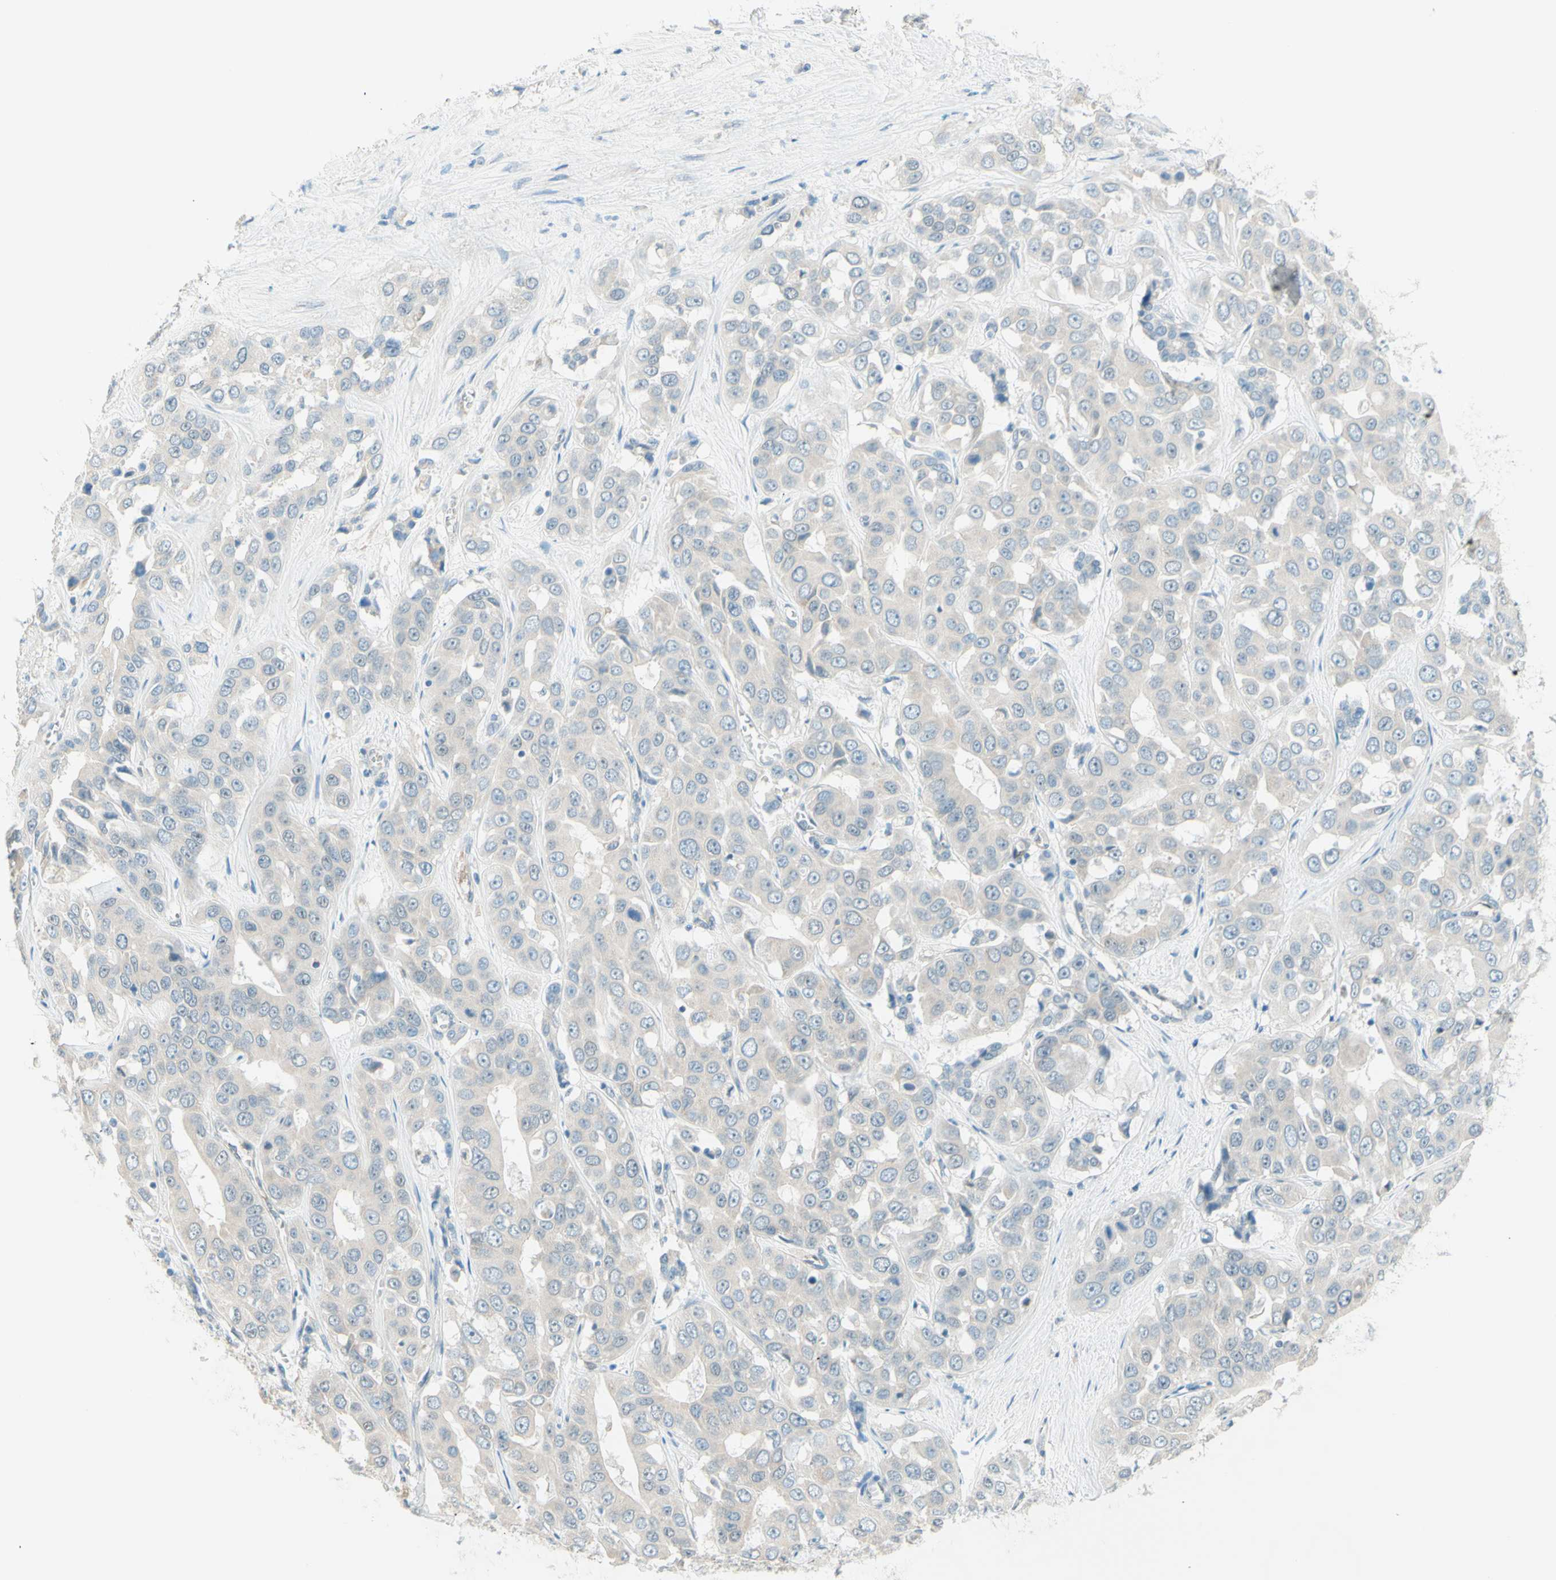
{"staining": {"intensity": "negative", "quantity": "none", "location": "none"}, "tissue": "liver cancer", "cell_type": "Tumor cells", "image_type": "cancer", "snomed": [{"axis": "morphology", "description": "Cholangiocarcinoma"}, {"axis": "topography", "description": "Liver"}], "caption": "Protein analysis of liver cancer displays no significant expression in tumor cells.", "gene": "JPH1", "patient": {"sex": "female", "age": 52}}